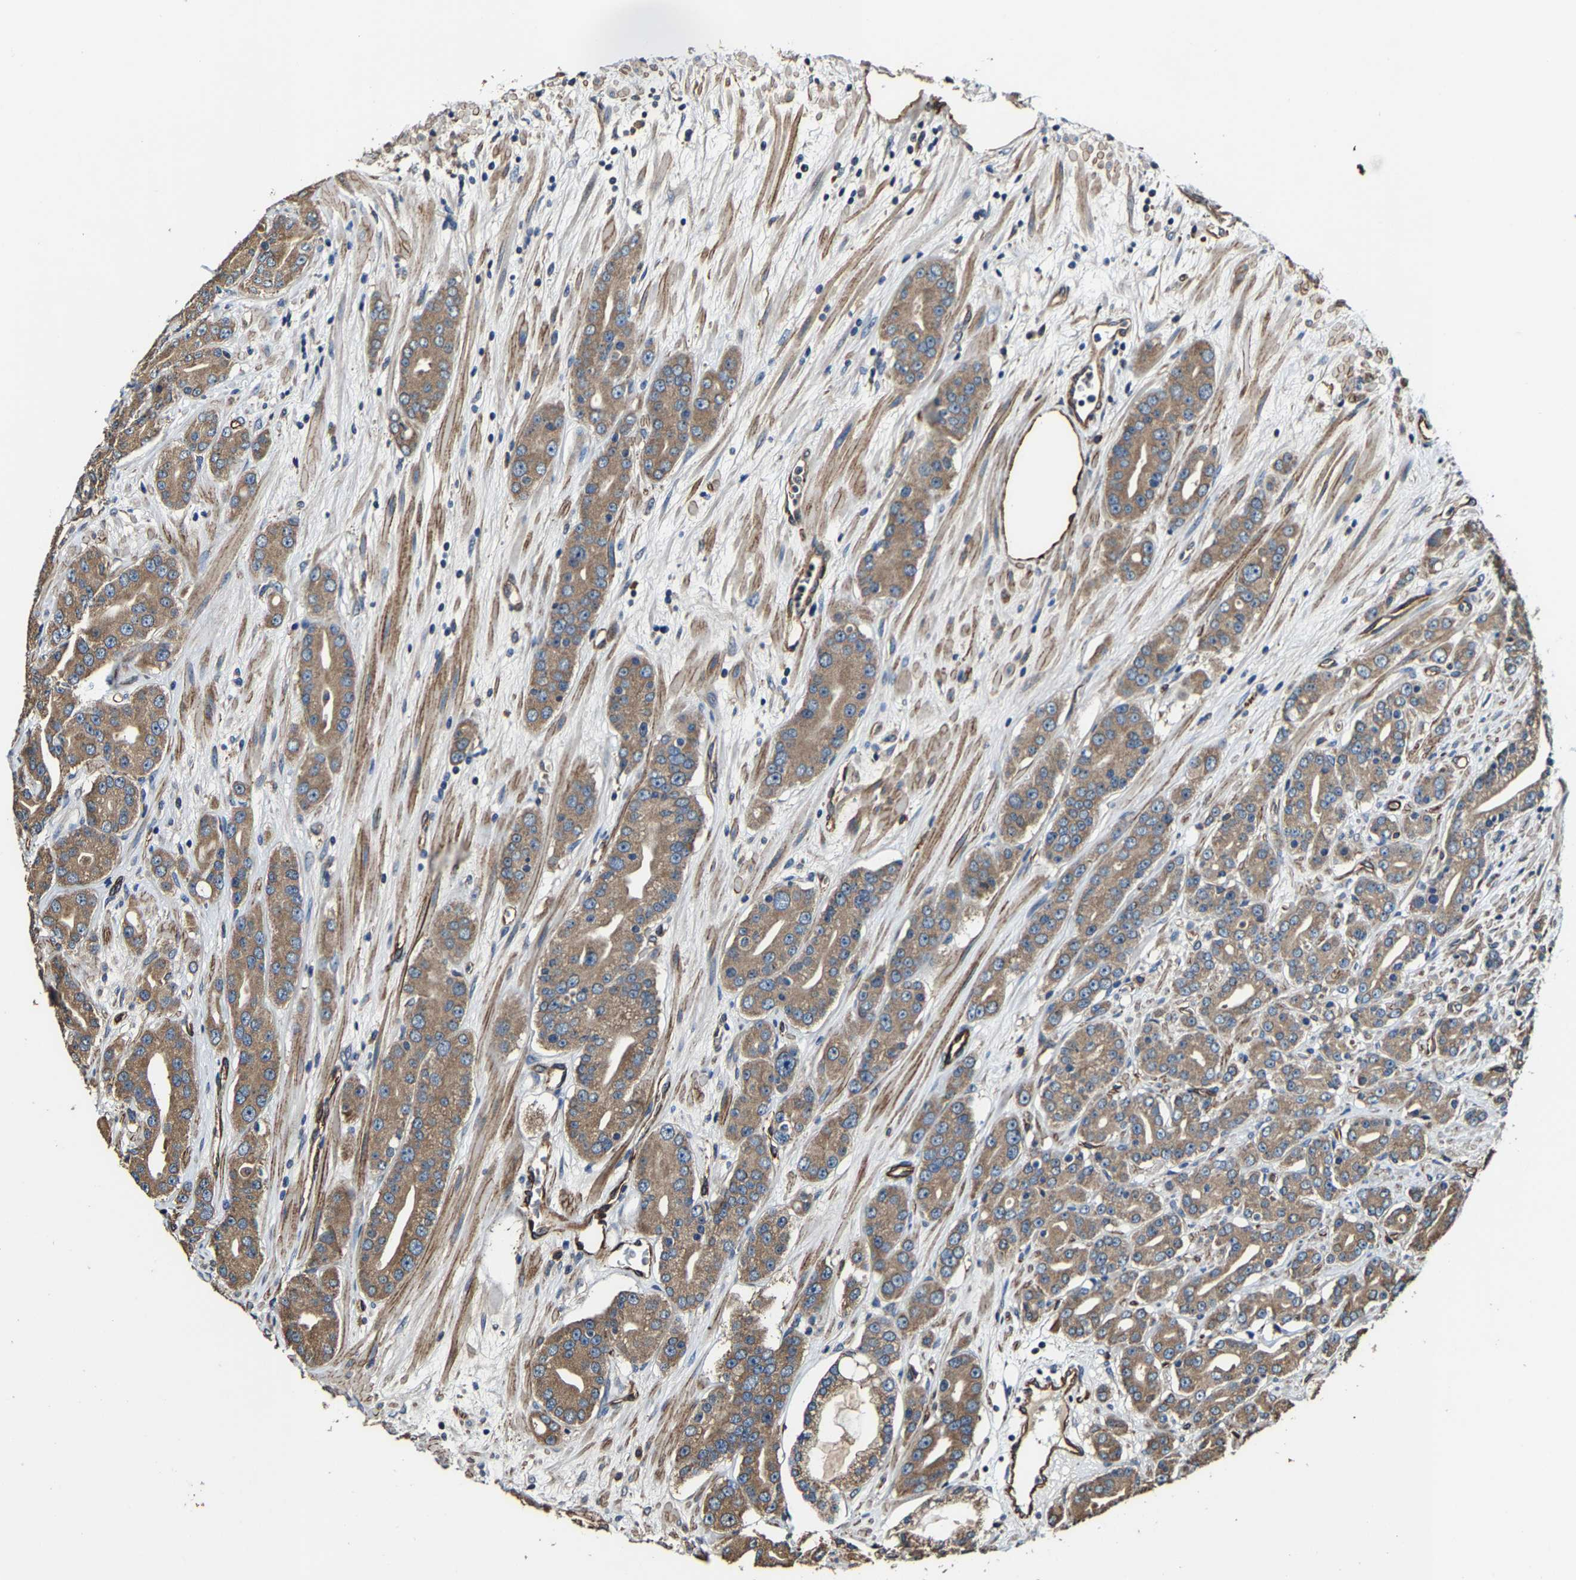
{"staining": {"intensity": "moderate", "quantity": ">75%", "location": "cytoplasmic/membranous"}, "tissue": "prostate cancer", "cell_type": "Tumor cells", "image_type": "cancer", "snomed": [{"axis": "morphology", "description": "Adenocarcinoma, High grade"}, {"axis": "topography", "description": "Prostate"}], "caption": "Tumor cells reveal medium levels of moderate cytoplasmic/membranous positivity in approximately >75% of cells in human prostate cancer.", "gene": "GFRA3", "patient": {"sex": "male", "age": 71}}